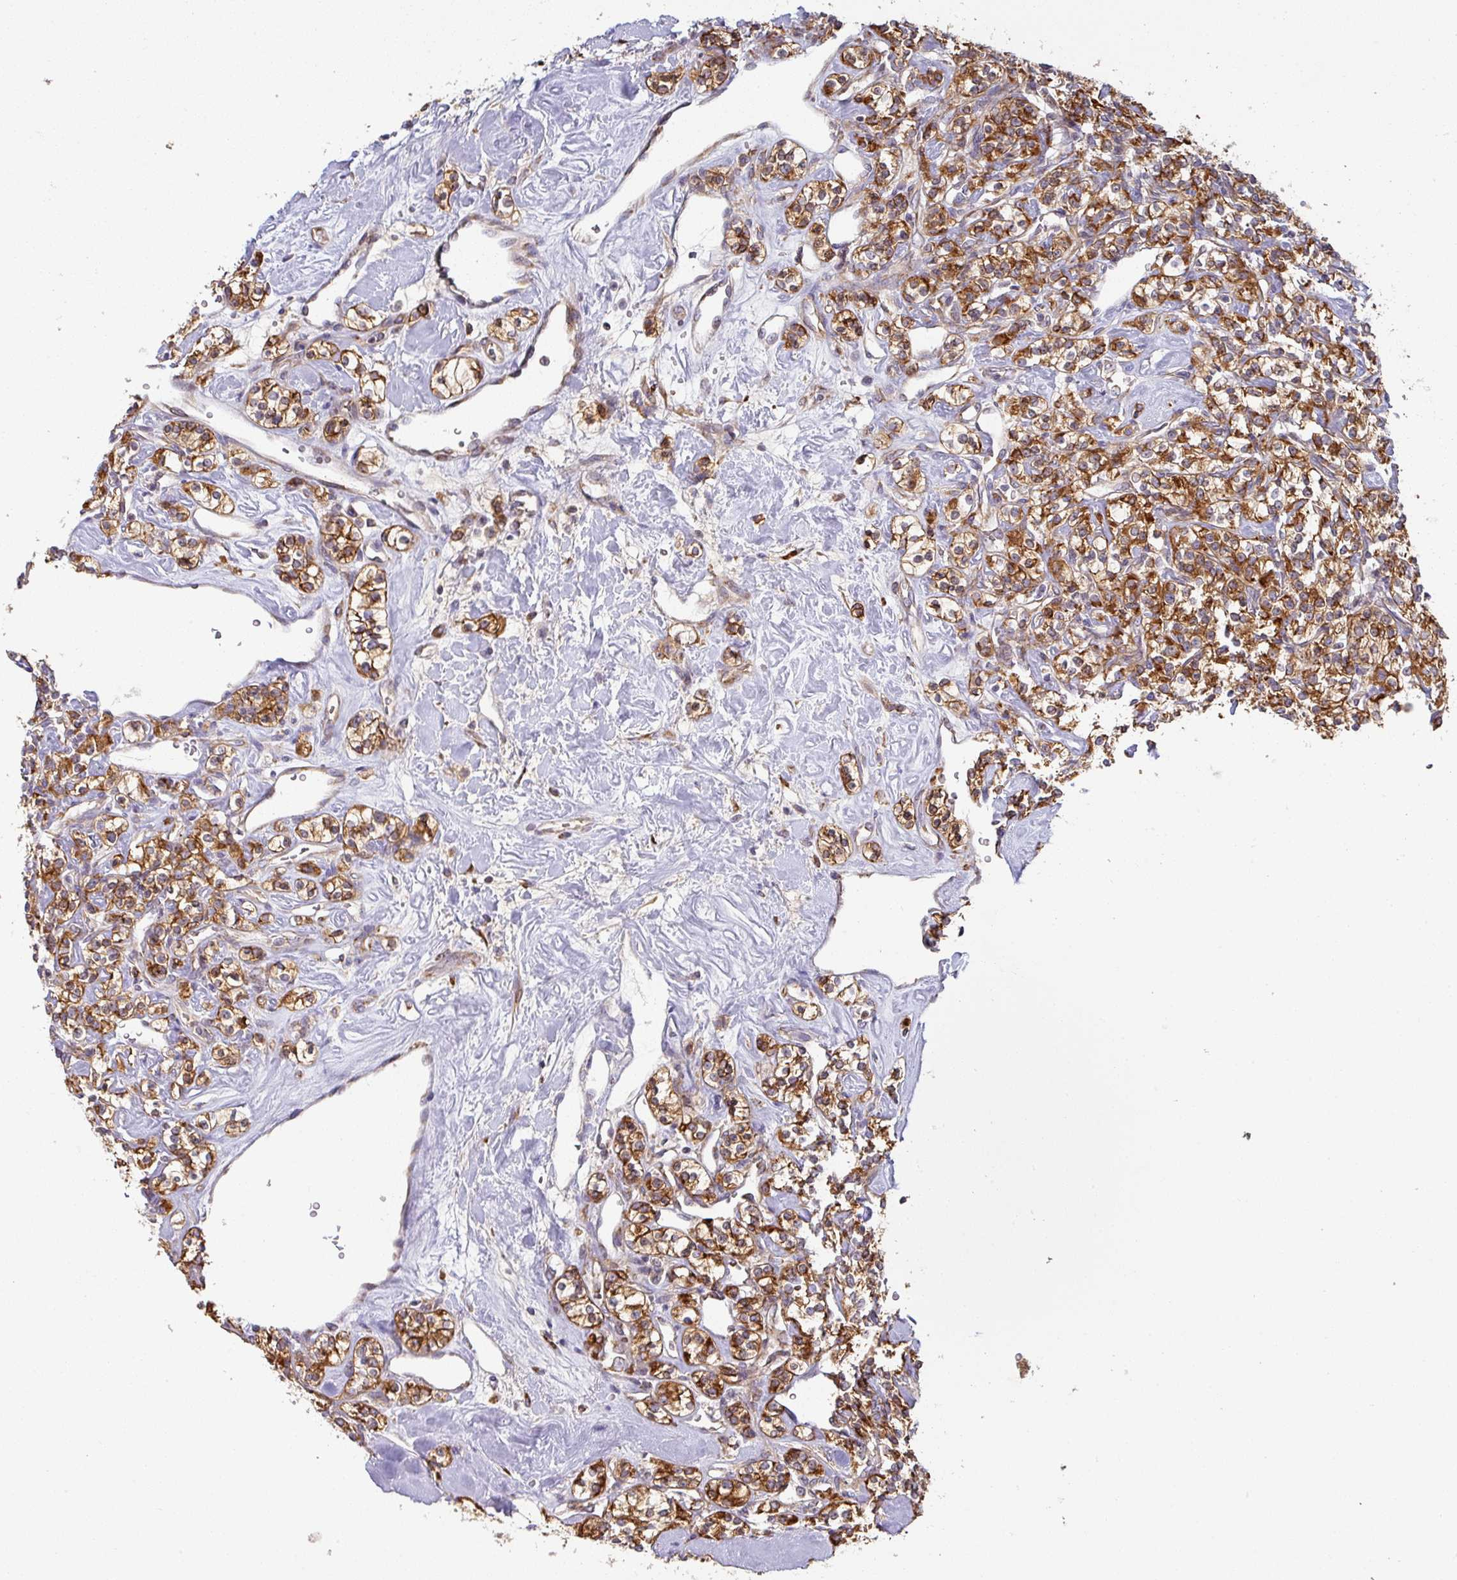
{"staining": {"intensity": "strong", "quantity": ">75%", "location": "cytoplasmic/membranous"}, "tissue": "renal cancer", "cell_type": "Tumor cells", "image_type": "cancer", "snomed": [{"axis": "morphology", "description": "Adenocarcinoma, NOS"}, {"axis": "topography", "description": "Kidney"}], "caption": "A brown stain labels strong cytoplasmic/membranous expression of a protein in human renal cancer (adenocarcinoma) tumor cells.", "gene": "ZNF268", "patient": {"sex": "male", "age": 77}}